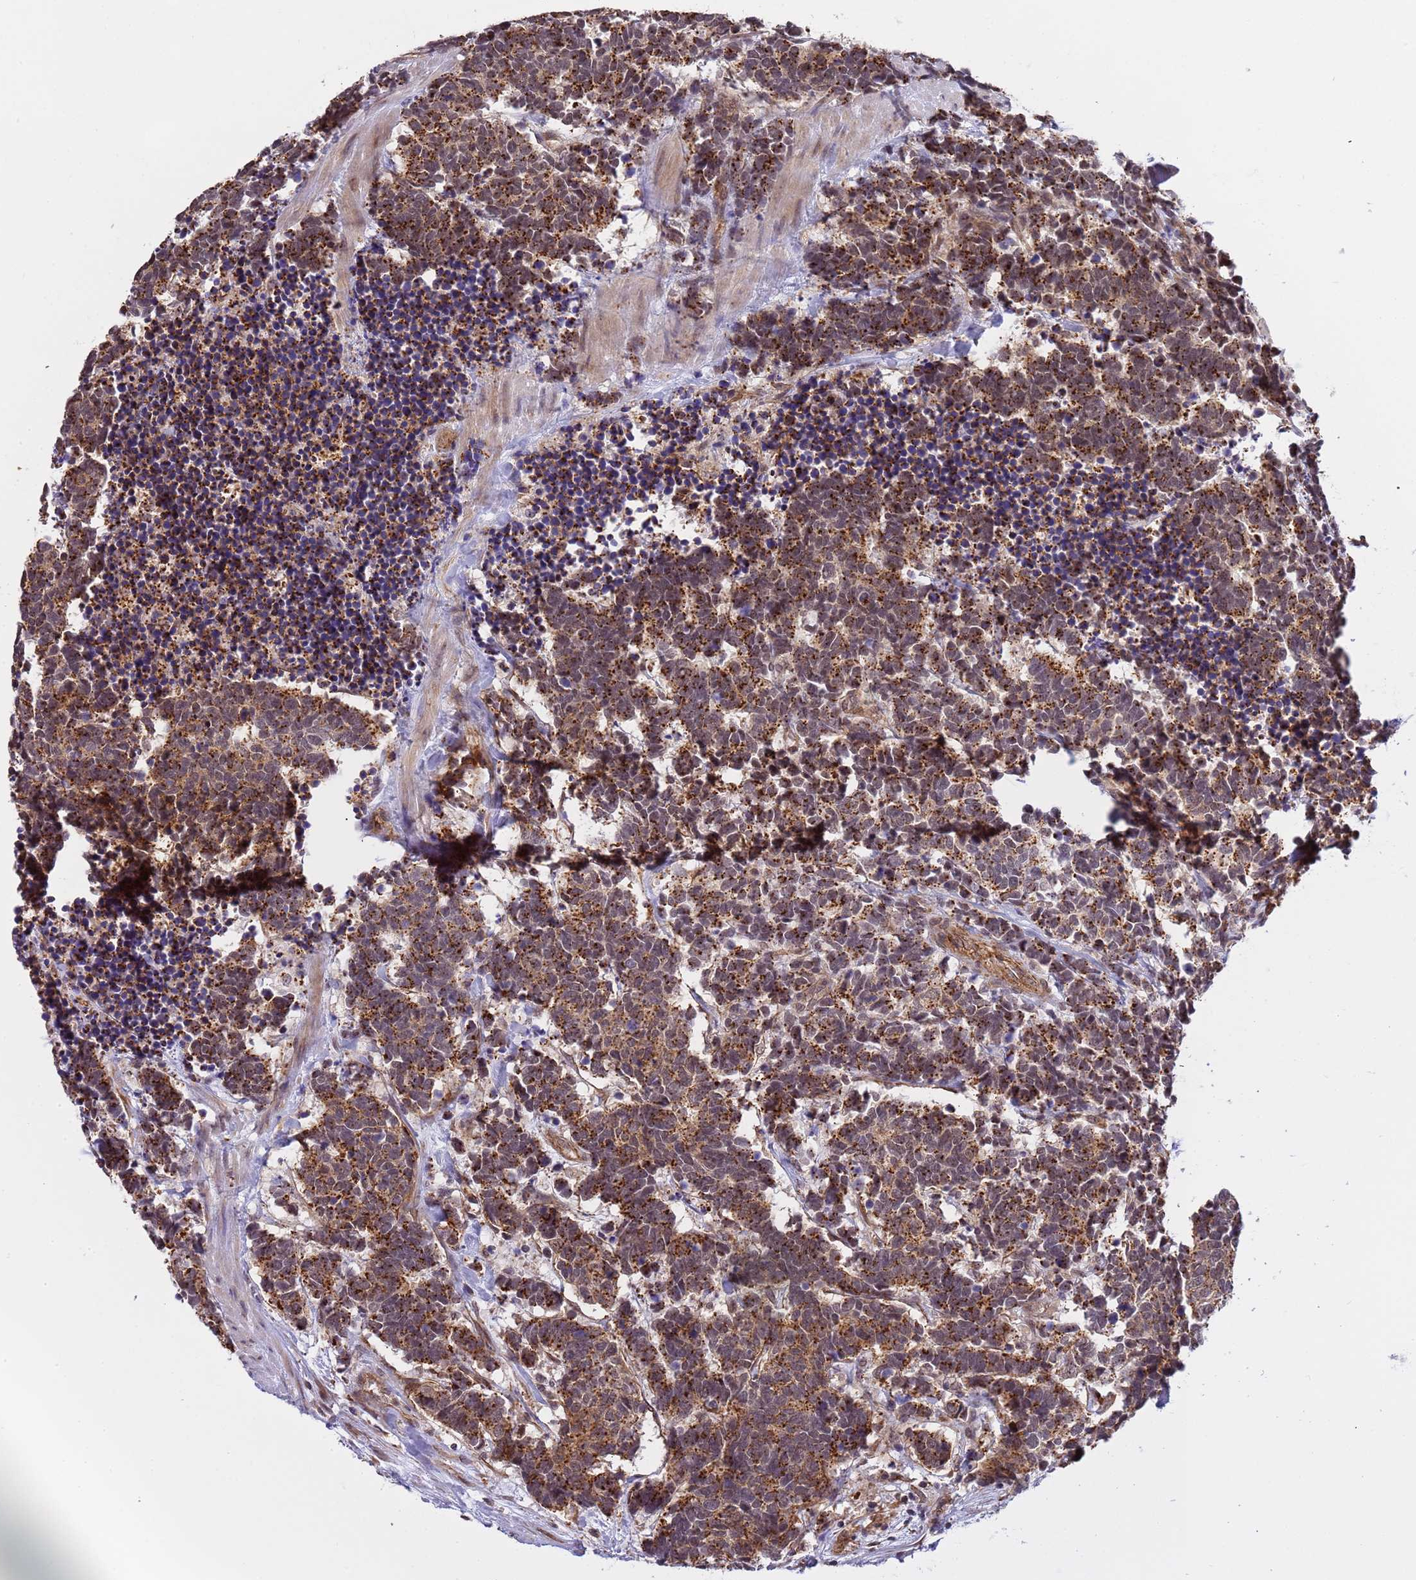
{"staining": {"intensity": "moderate", "quantity": ">75%", "location": "cytoplasmic/membranous,nuclear"}, "tissue": "carcinoid", "cell_type": "Tumor cells", "image_type": "cancer", "snomed": [{"axis": "morphology", "description": "Carcinoma, NOS"}, {"axis": "morphology", "description": "Carcinoid, malignant, NOS"}, {"axis": "topography", "description": "Urinary bladder"}], "caption": "Human carcinoid stained with a protein marker demonstrates moderate staining in tumor cells.", "gene": "EMC2", "patient": {"sex": "male", "age": 57}}